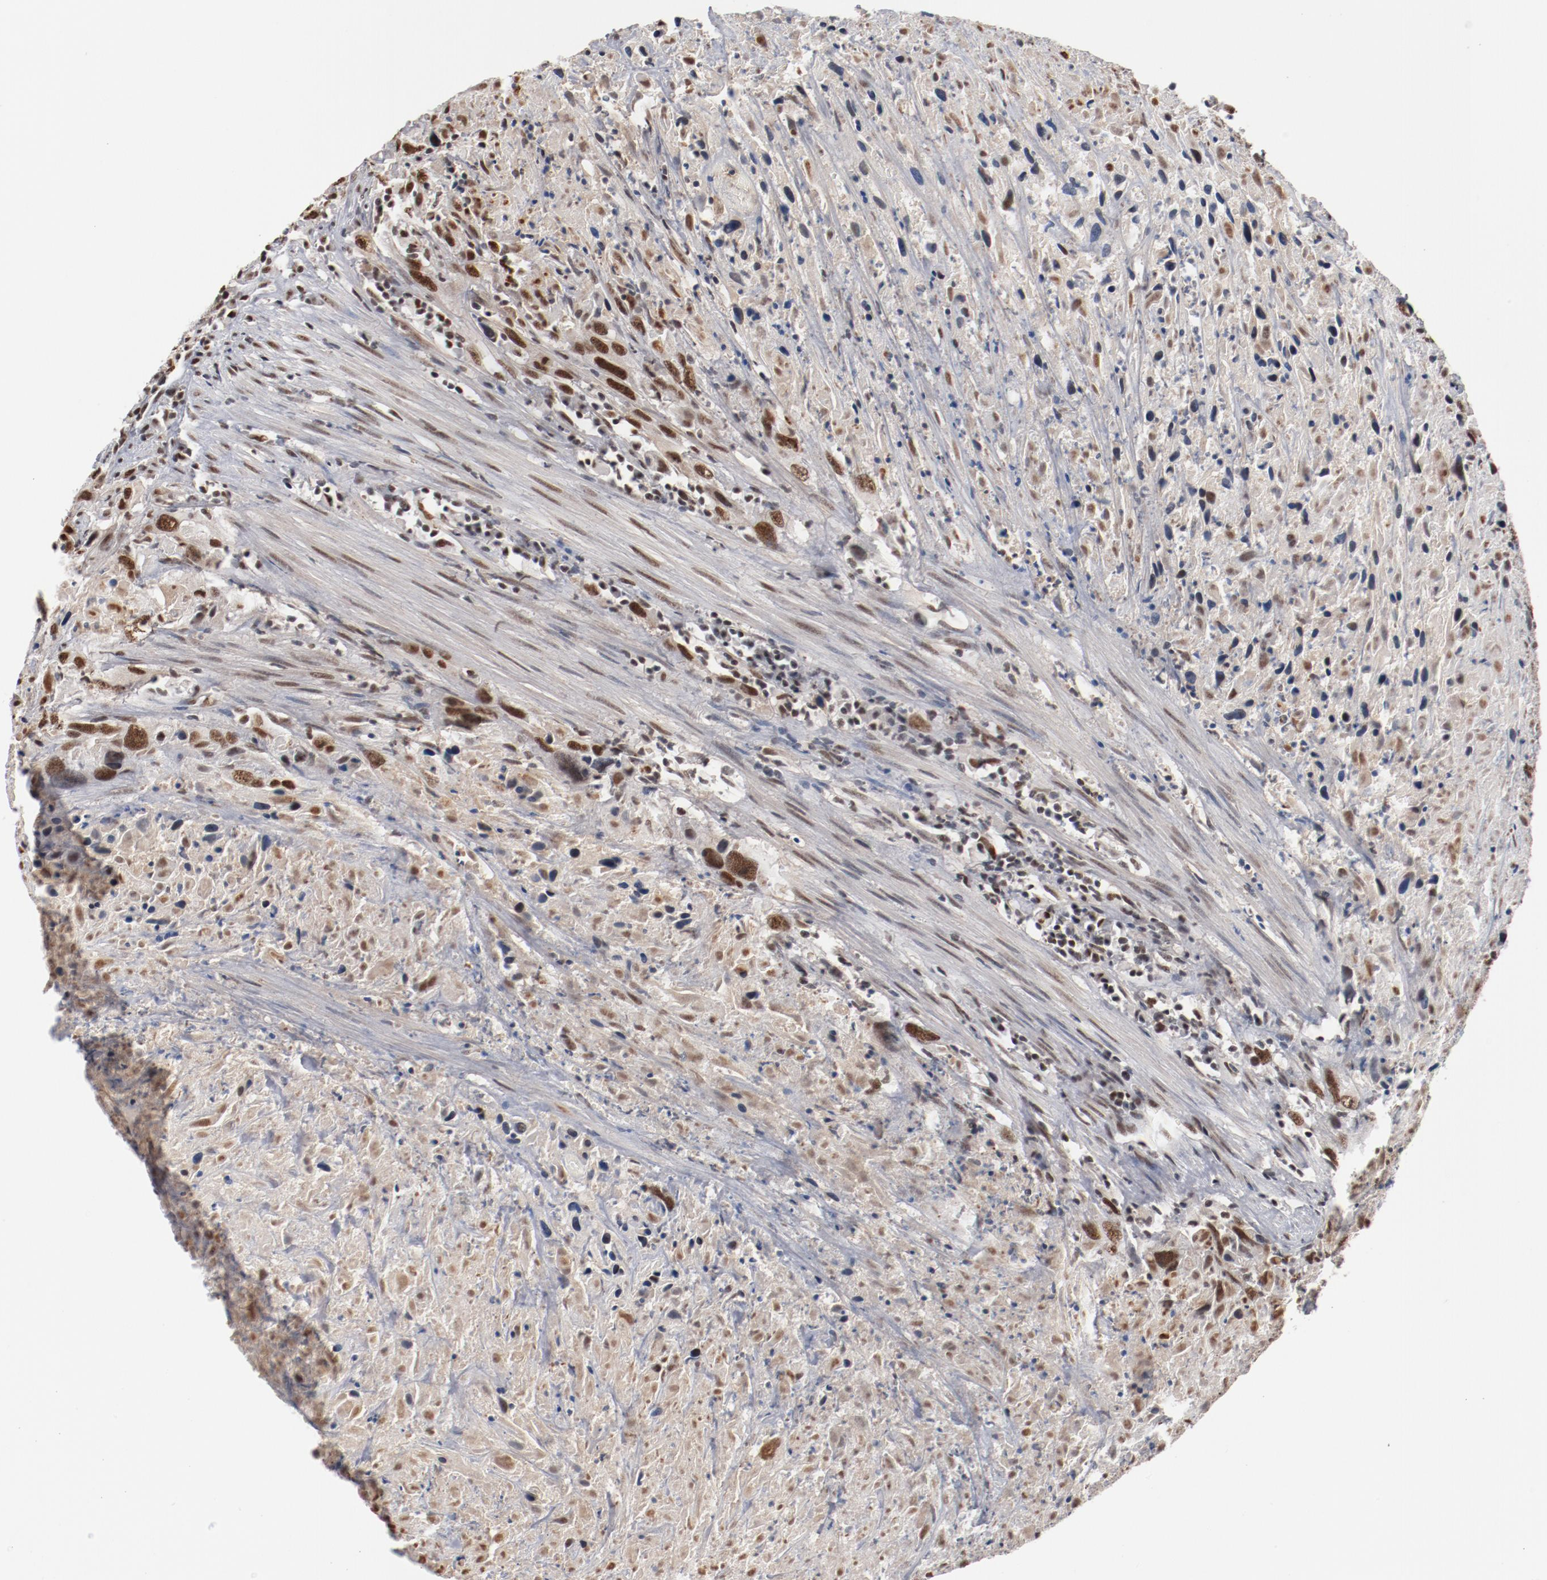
{"staining": {"intensity": "moderate", "quantity": ">75%", "location": "cytoplasmic/membranous,nuclear"}, "tissue": "urothelial cancer", "cell_type": "Tumor cells", "image_type": "cancer", "snomed": [{"axis": "morphology", "description": "Urothelial carcinoma, High grade"}, {"axis": "topography", "description": "Urinary bladder"}], "caption": "This is an image of immunohistochemistry (IHC) staining of urothelial carcinoma (high-grade), which shows moderate staining in the cytoplasmic/membranous and nuclear of tumor cells.", "gene": "BUB3", "patient": {"sex": "male", "age": 61}}